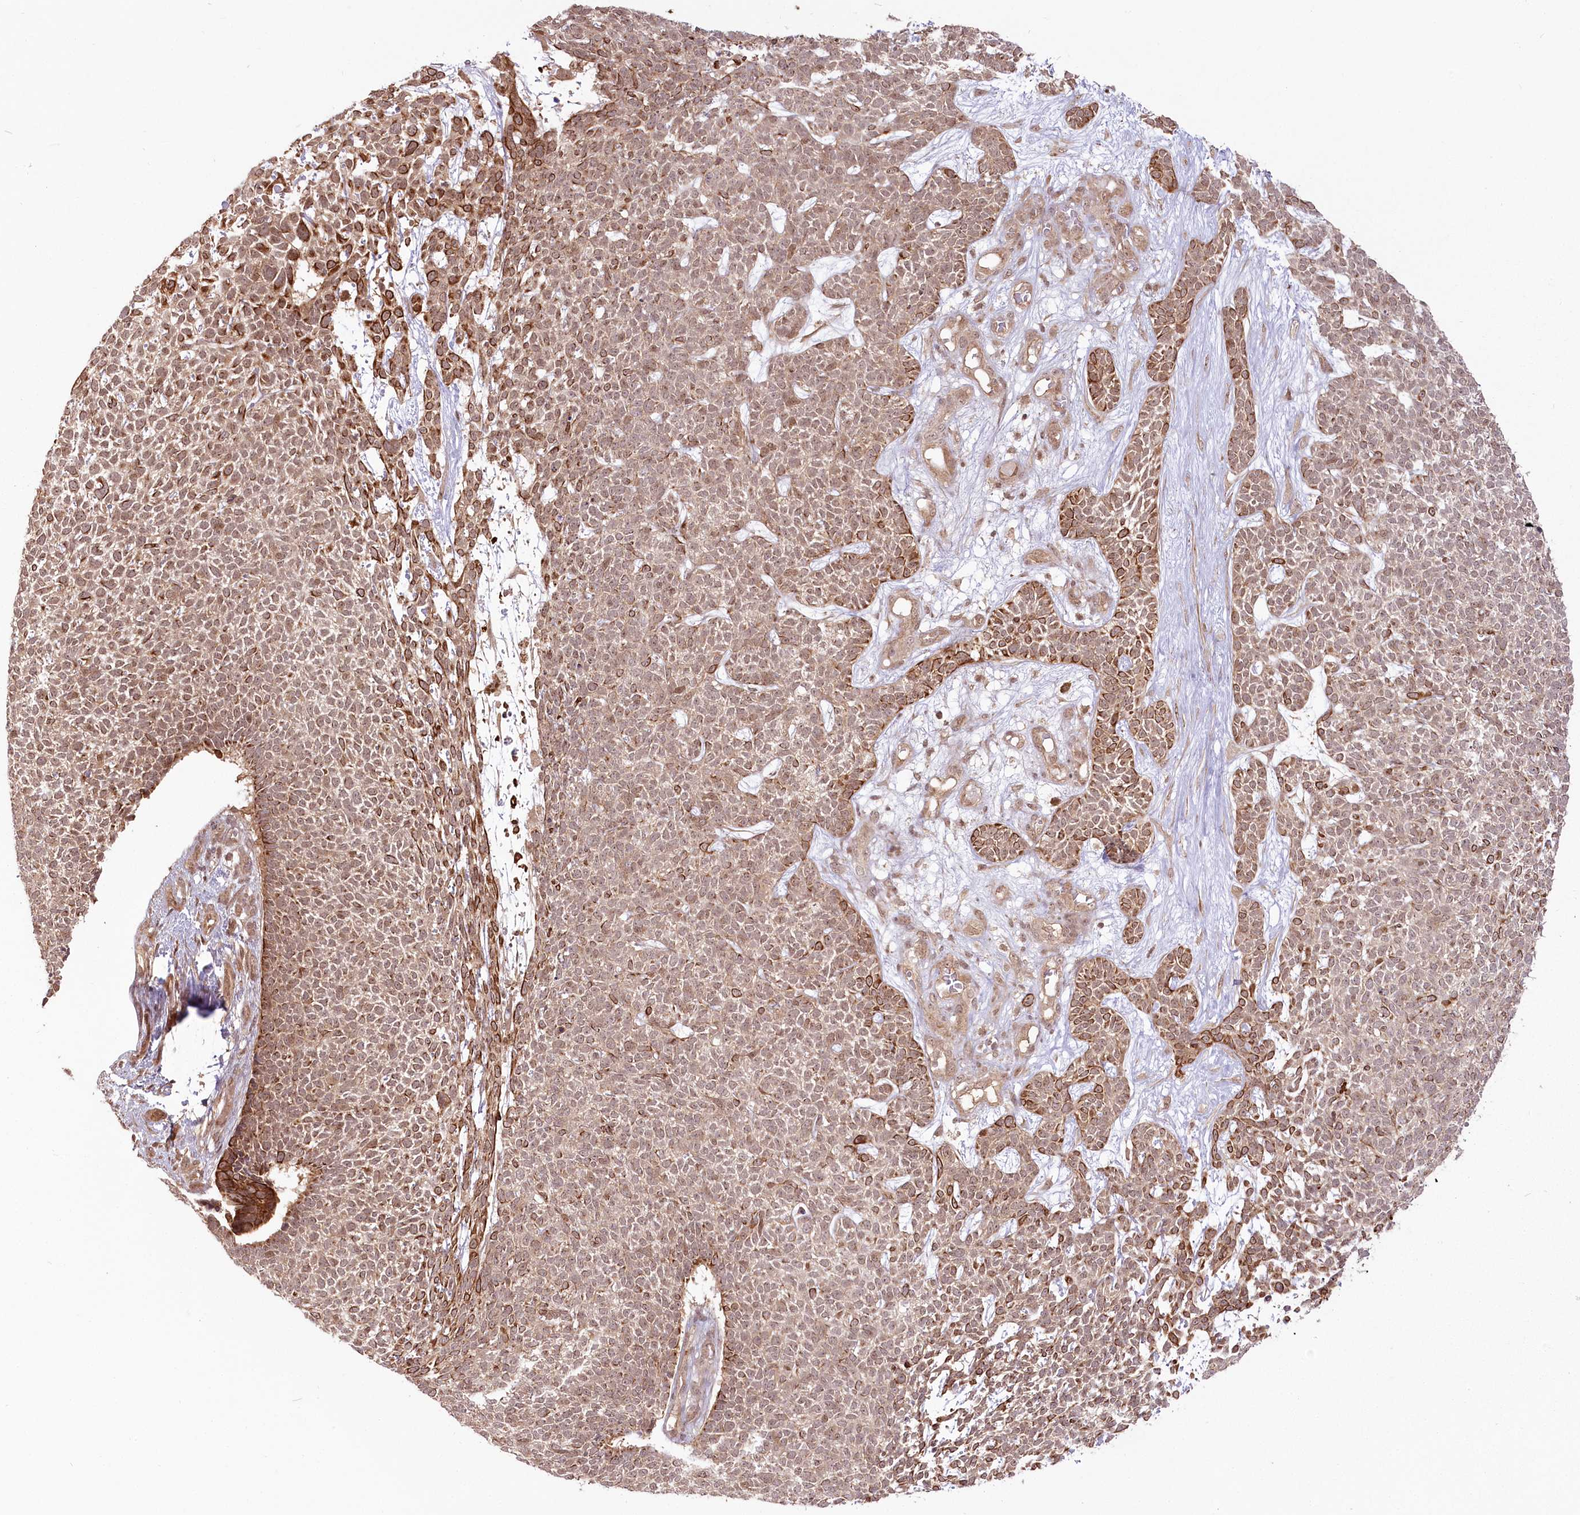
{"staining": {"intensity": "moderate", "quantity": ">75%", "location": "cytoplasmic/membranous,nuclear"}, "tissue": "skin cancer", "cell_type": "Tumor cells", "image_type": "cancer", "snomed": [{"axis": "morphology", "description": "Basal cell carcinoma"}, {"axis": "topography", "description": "Skin"}], "caption": "Immunohistochemistry micrograph of neoplastic tissue: human skin cancer (basal cell carcinoma) stained using immunohistochemistry (IHC) displays medium levels of moderate protein expression localized specifically in the cytoplasmic/membranous and nuclear of tumor cells, appearing as a cytoplasmic/membranous and nuclear brown color.", "gene": "R3HDM2", "patient": {"sex": "female", "age": 84}}